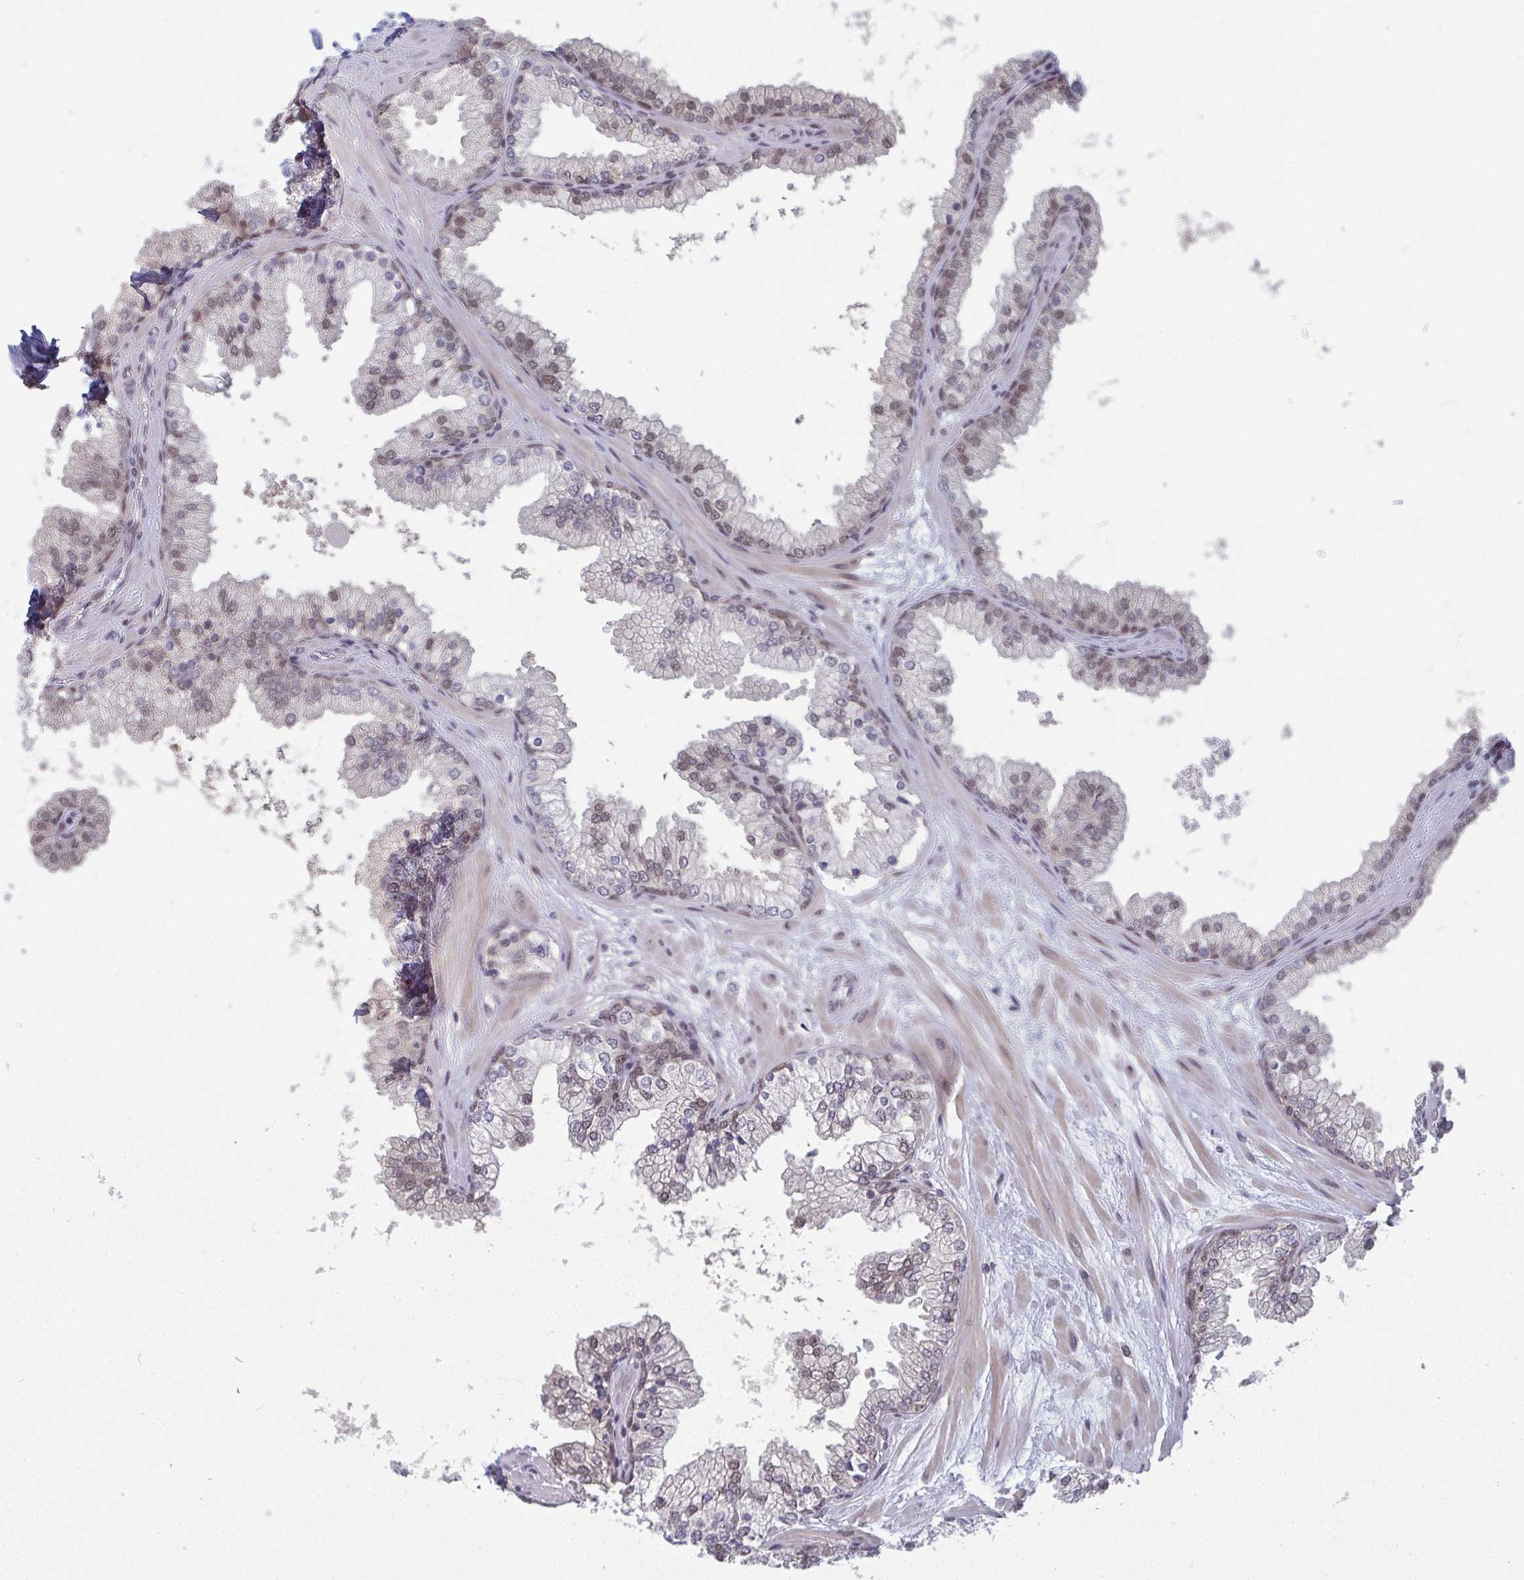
{"staining": {"intensity": "weak", "quantity": ">75%", "location": "nuclear"}, "tissue": "prostate", "cell_type": "Glandular cells", "image_type": "normal", "snomed": [{"axis": "morphology", "description": "Normal tissue, NOS"}, {"axis": "topography", "description": "Prostate"}, {"axis": "topography", "description": "Peripheral nerve tissue"}], "caption": "IHC micrograph of unremarkable prostate stained for a protein (brown), which reveals low levels of weak nuclear positivity in approximately >75% of glandular cells.", "gene": "ATF1", "patient": {"sex": "male", "age": 61}}